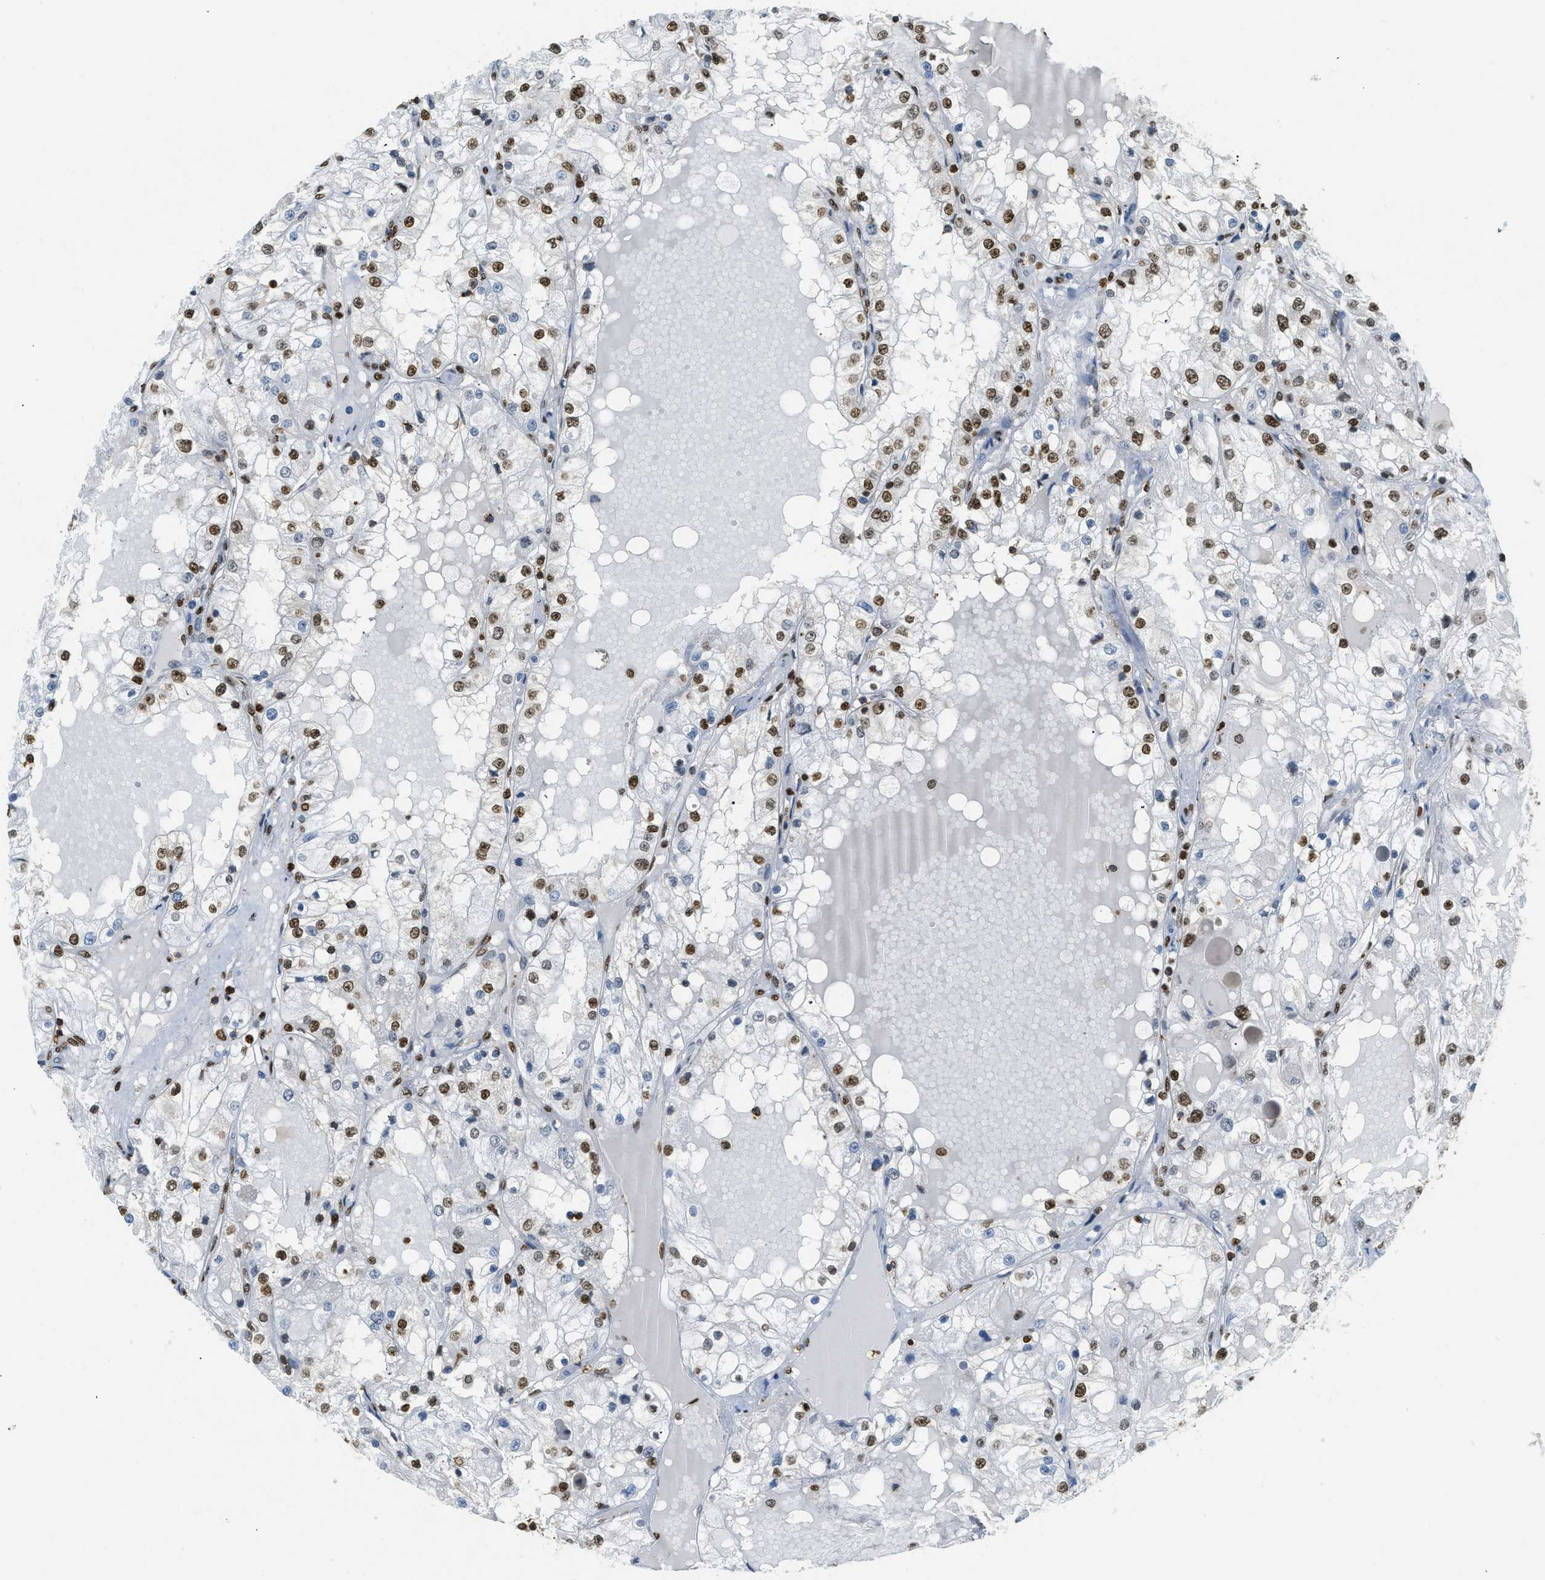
{"staining": {"intensity": "moderate", "quantity": "25%-75%", "location": "nuclear"}, "tissue": "renal cancer", "cell_type": "Tumor cells", "image_type": "cancer", "snomed": [{"axis": "morphology", "description": "Adenocarcinoma, NOS"}, {"axis": "topography", "description": "Kidney"}], "caption": "Renal cancer stained with a brown dye shows moderate nuclear positive staining in approximately 25%-75% of tumor cells.", "gene": "NR5A2", "patient": {"sex": "male", "age": 68}}